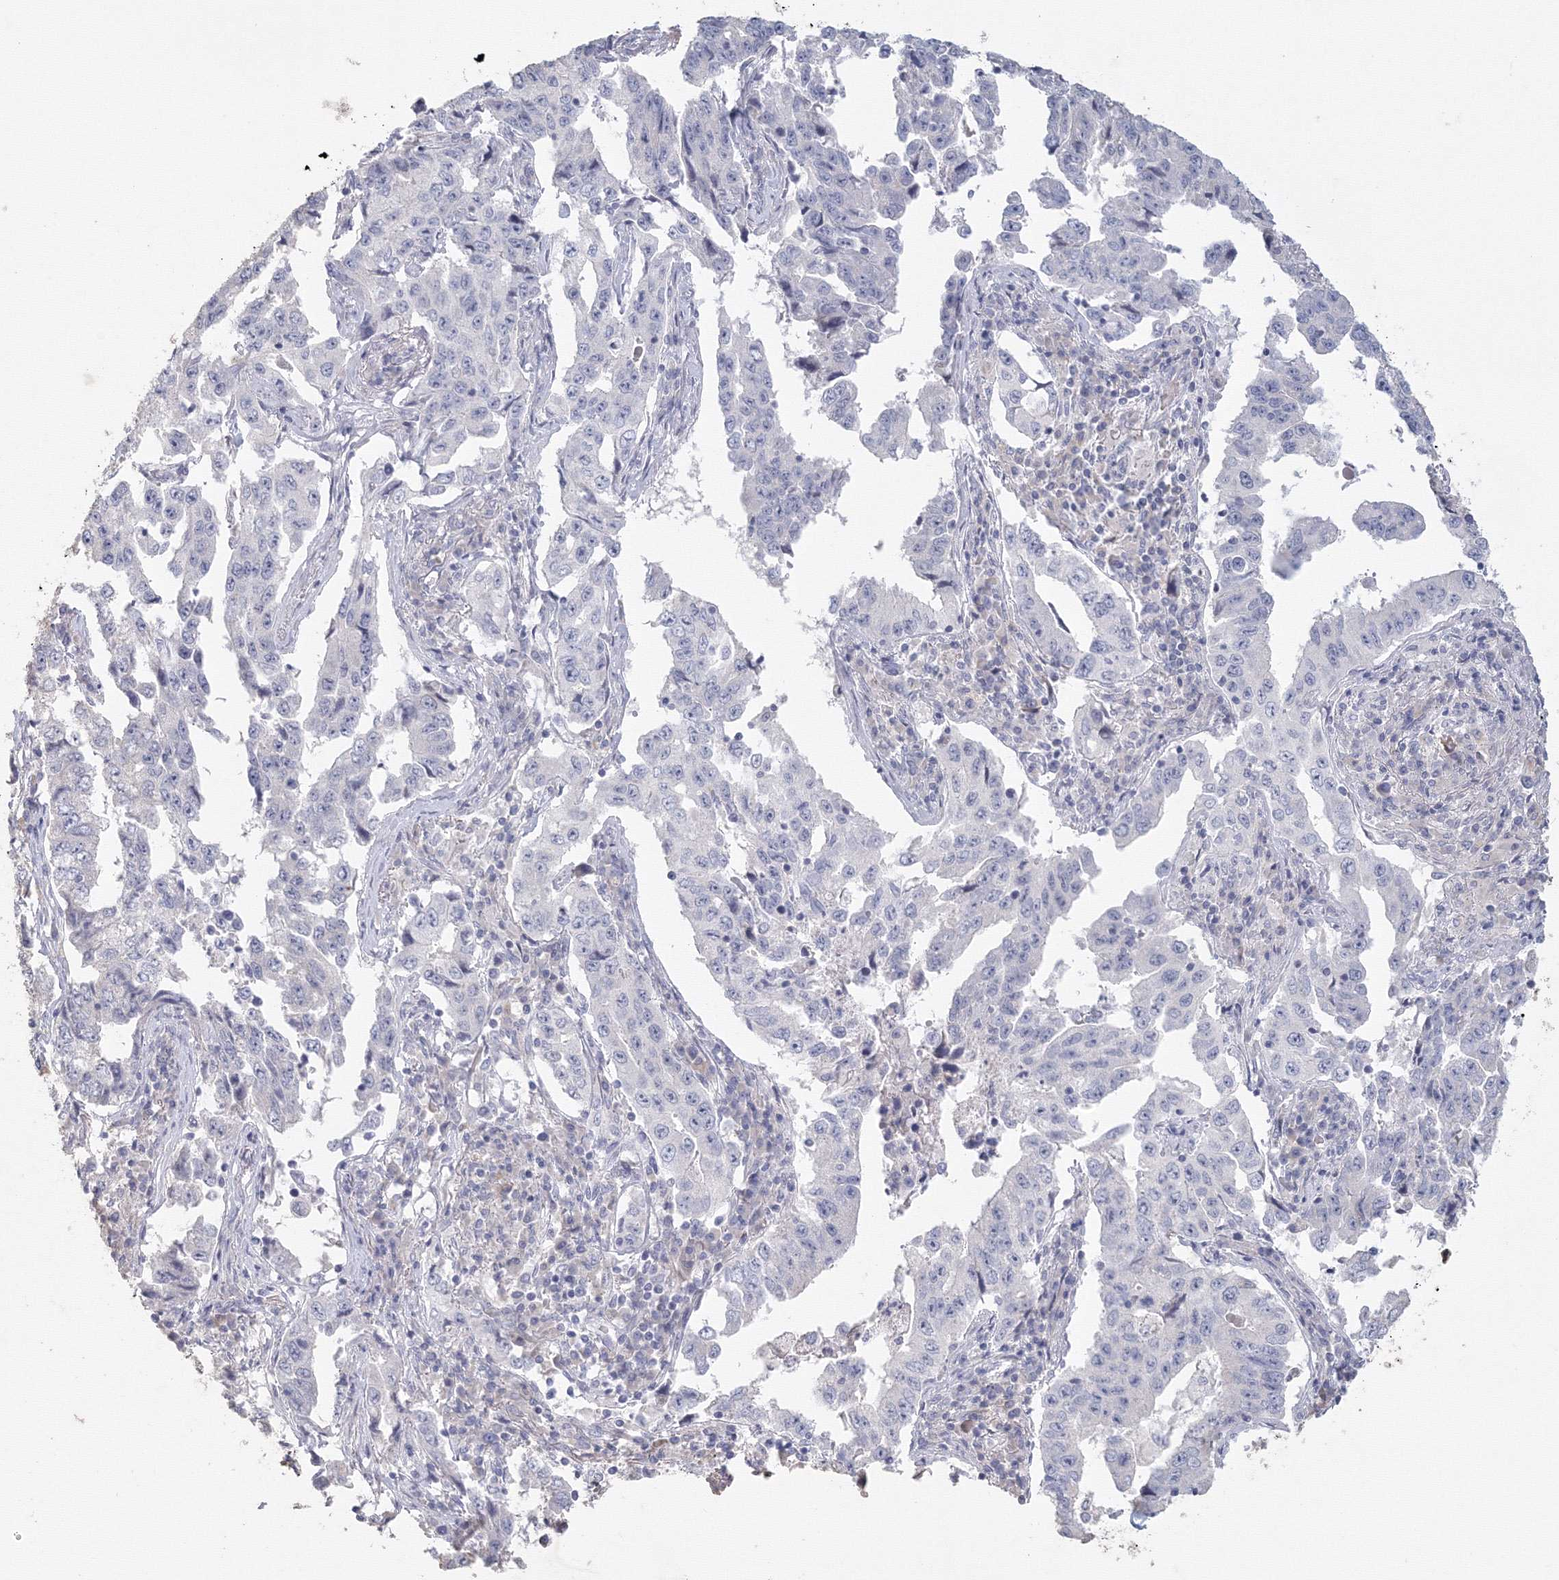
{"staining": {"intensity": "negative", "quantity": "none", "location": "none"}, "tissue": "lung cancer", "cell_type": "Tumor cells", "image_type": "cancer", "snomed": [{"axis": "morphology", "description": "Adenocarcinoma, NOS"}, {"axis": "topography", "description": "Lung"}], "caption": "A photomicrograph of lung cancer (adenocarcinoma) stained for a protein demonstrates no brown staining in tumor cells.", "gene": "TACC2", "patient": {"sex": "female", "age": 51}}